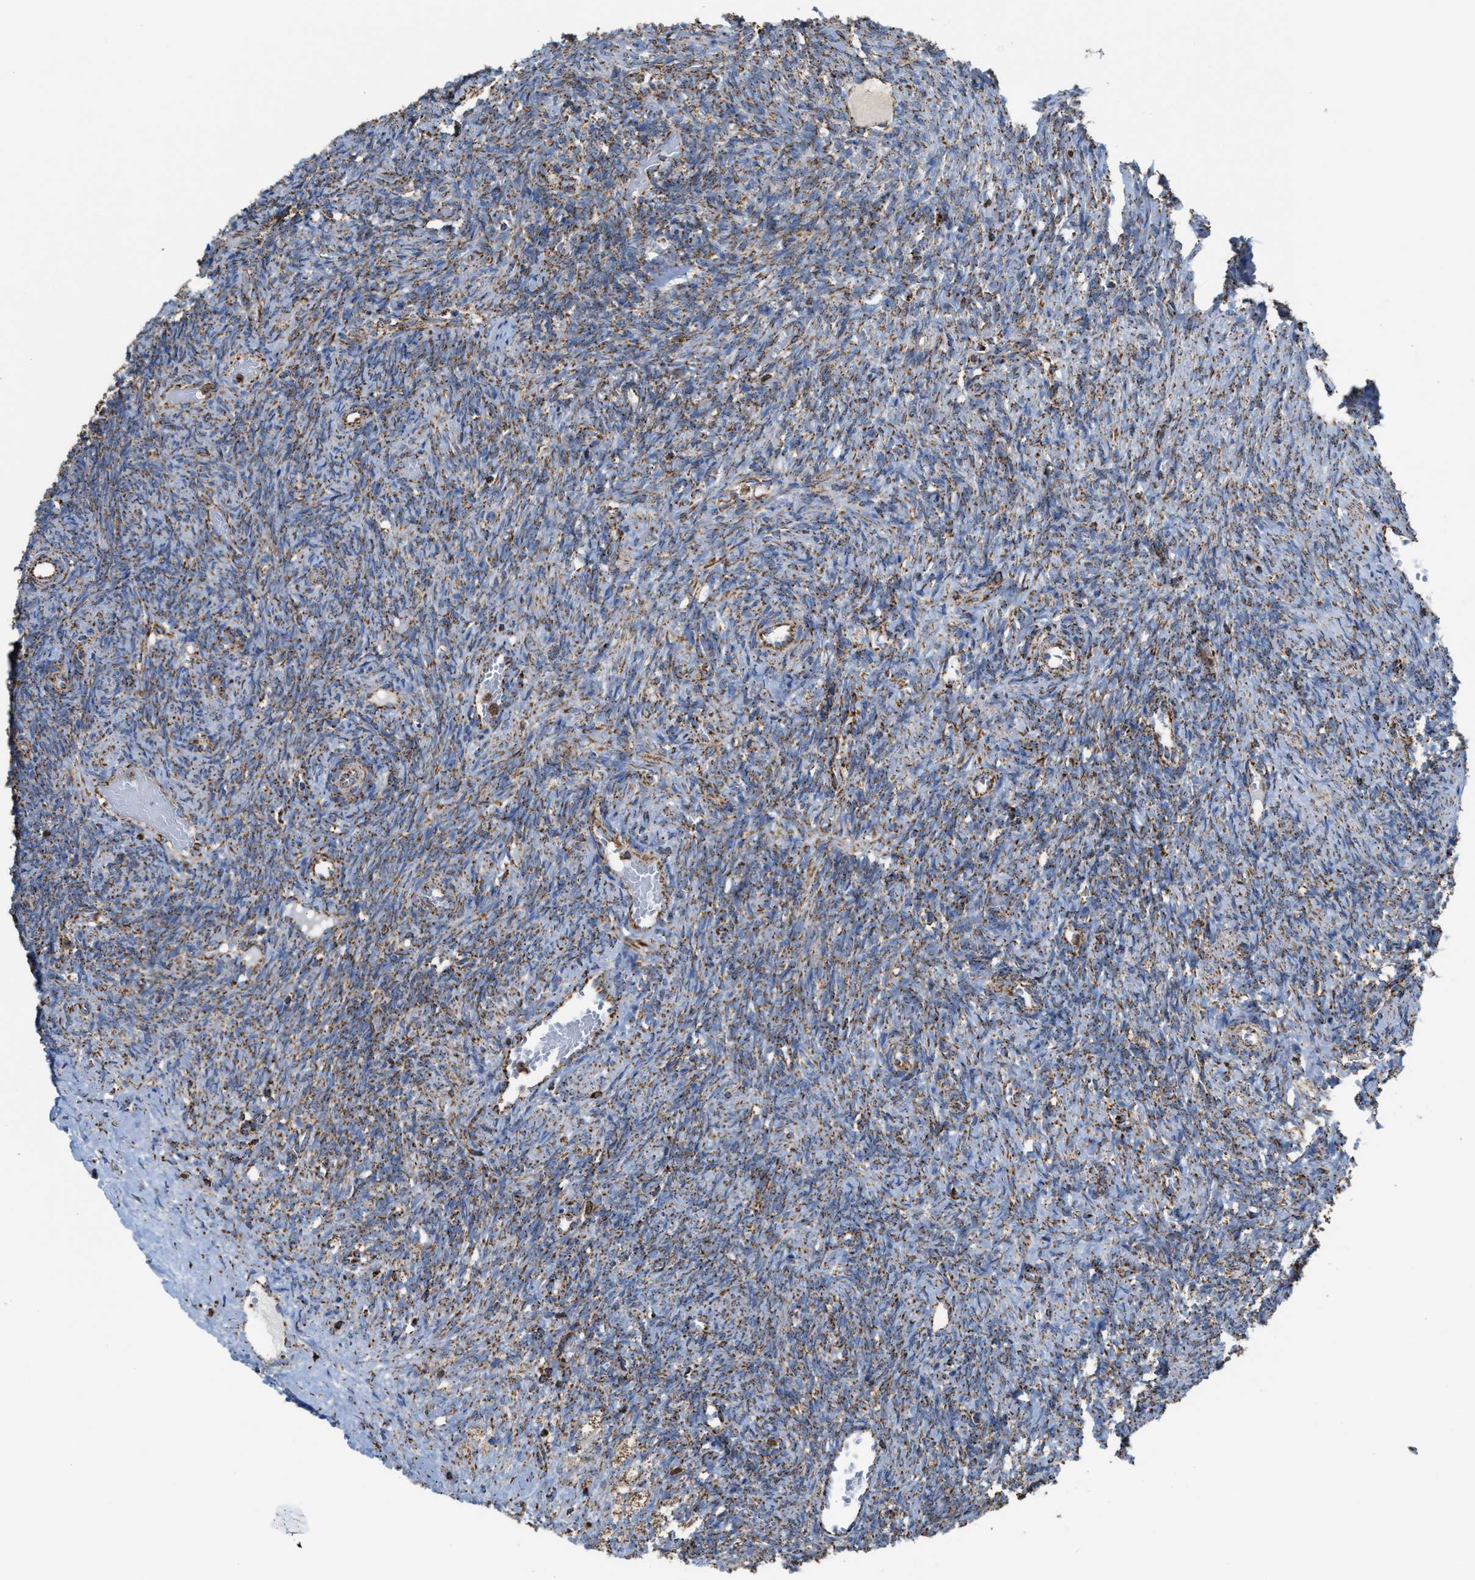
{"staining": {"intensity": "moderate", "quantity": ">75%", "location": "cytoplasmic/membranous"}, "tissue": "ovary", "cell_type": "Ovarian stroma cells", "image_type": "normal", "snomed": [{"axis": "morphology", "description": "Normal tissue, NOS"}, {"axis": "topography", "description": "Ovary"}], "caption": "An image showing moderate cytoplasmic/membranous positivity in about >75% of ovarian stroma cells in benign ovary, as visualized by brown immunohistochemical staining.", "gene": "ECHS1", "patient": {"sex": "female", "age": 41}}